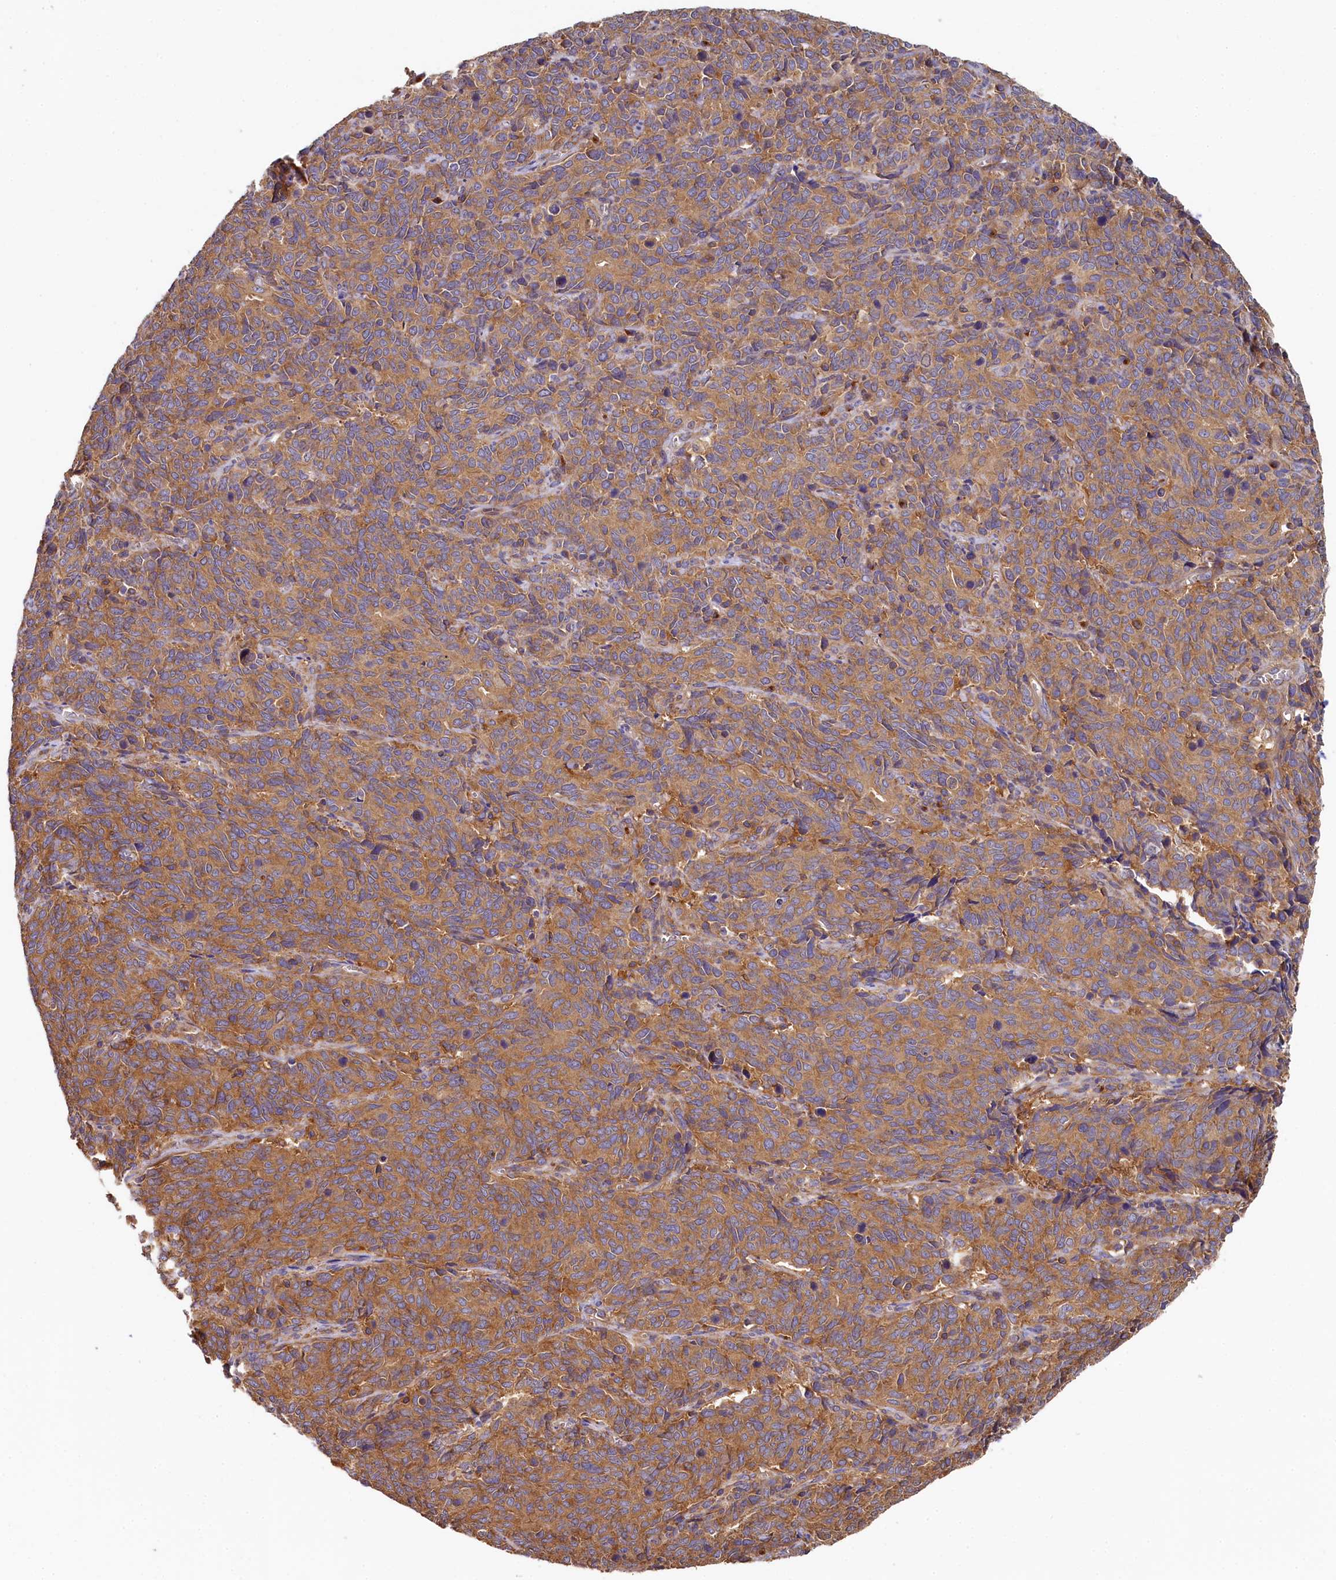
{"staining": {"intensity": "moderate", "quantity": ">75%", "location": "cytoplasmic/membranous"}, "tissue": "cervical cancer", "cell_type": "Tumor cells", "image_type": "cancer", "snomed": [{"axis": "morphology", "description": "Squamous cell carcinoma, NOS"}, {"axis": "topography", "description": "Cervix"}], "caption": "This image shows cervical squamous cell carcinoma stained with immunohistochemistry to label a protein in brown. The cytoplasmic/membranous of tumor cells show moderate positivity for the protein. Nuclei are counter-stained blue.", "gene": "PPIP5K1", "patient": {"sex": "female", "age": 60}}